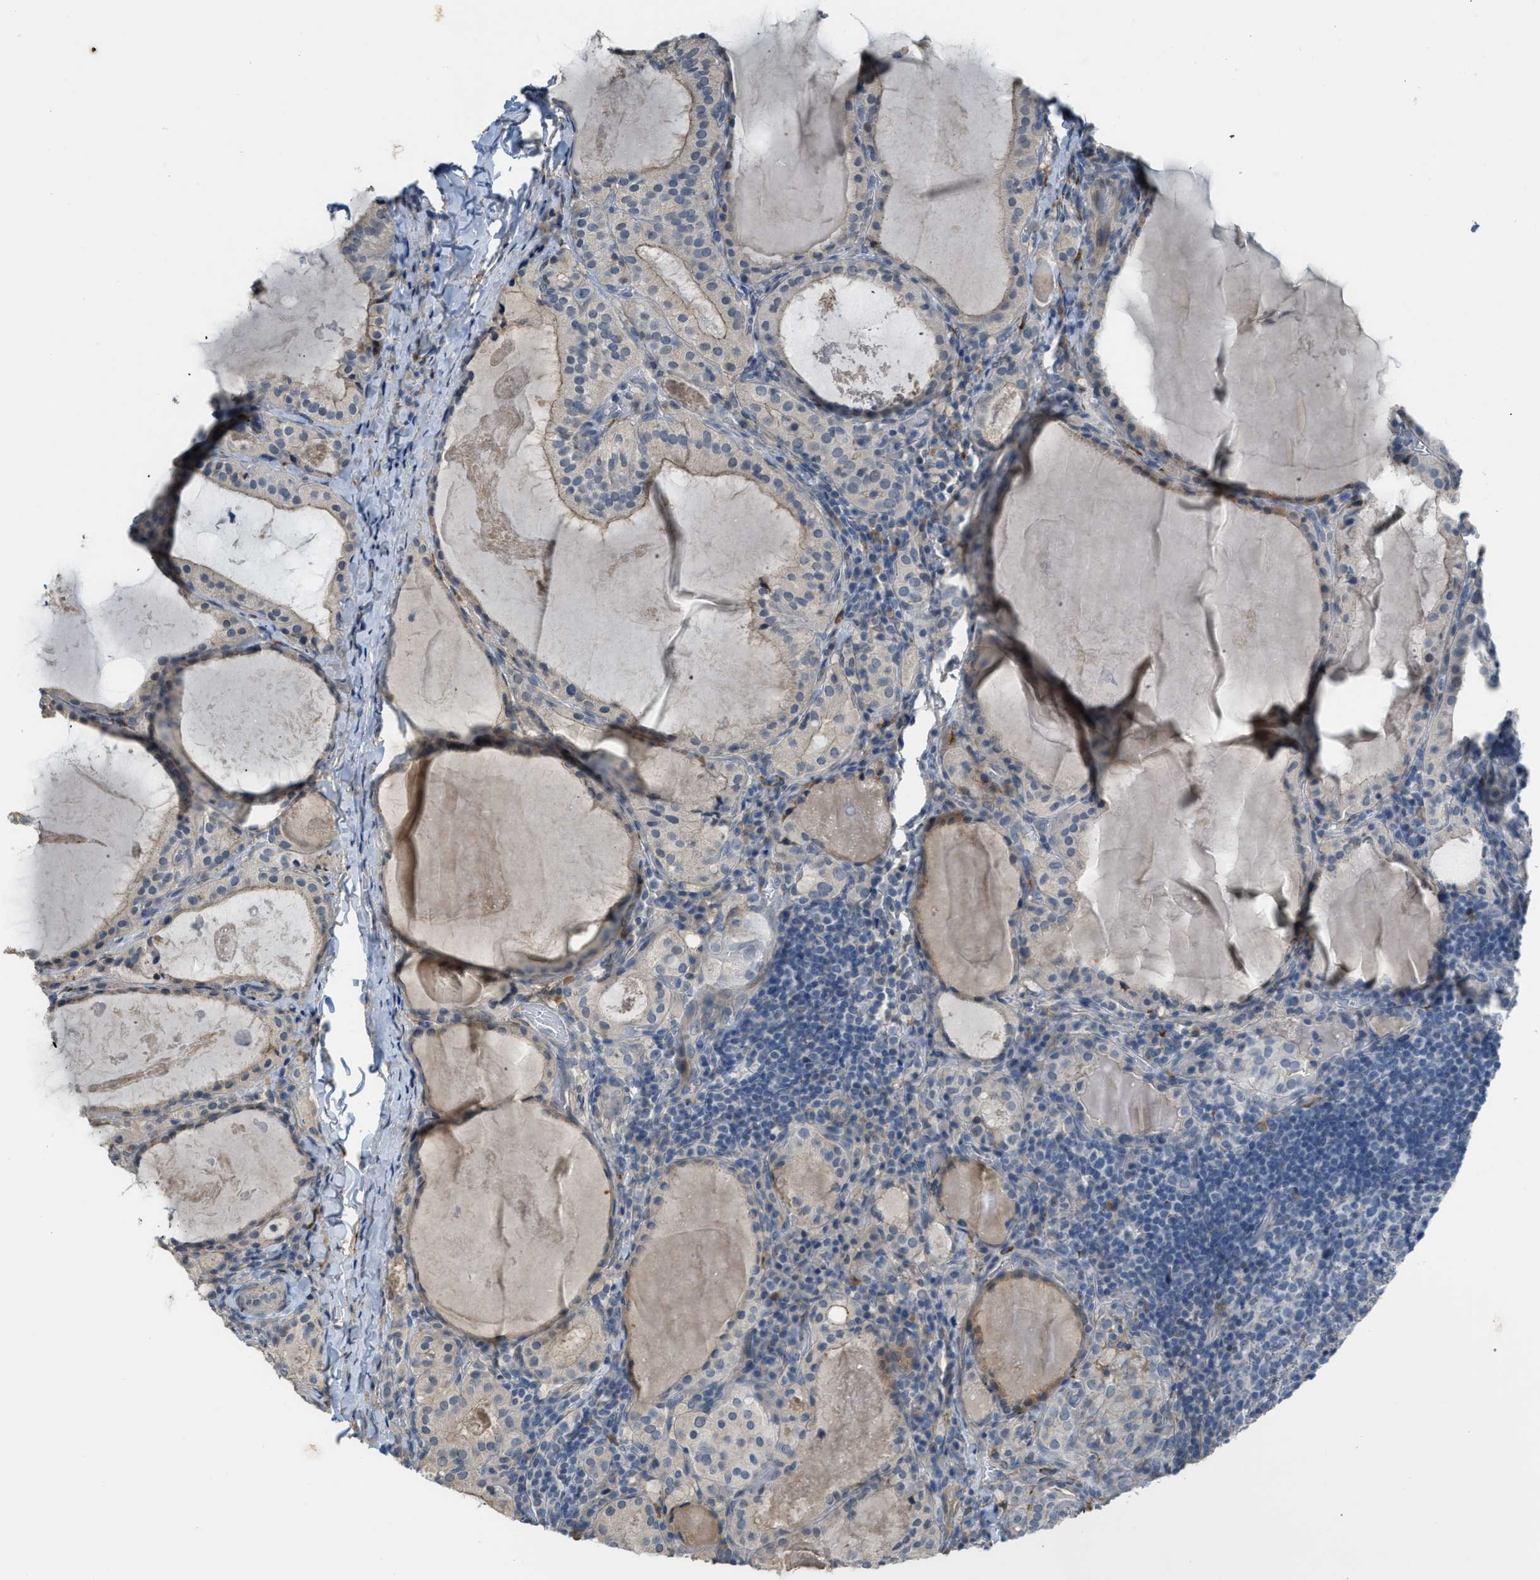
{"staining": {"intensity": "negative", "quantity": "none", "location": "none"}, "tissue": "thyroid cancer", "cell_type": "Tumor cells", "image_type": "cancer", "snomed": [{"axis": "morphology", "description": "Papillary adenocarcinoma, NOS"}, {"axis": "topography", "description": "Thyroid gland"}], "caption": "Immunohistochemistry micrograph of neoplastic tissue: human thyroid papillary adenocarcinoma stained with DAB demonstrates no significant protein expression in tumor cells.", "gene": "TMEM154", "patient": {"sex": "male", "age": 87}}